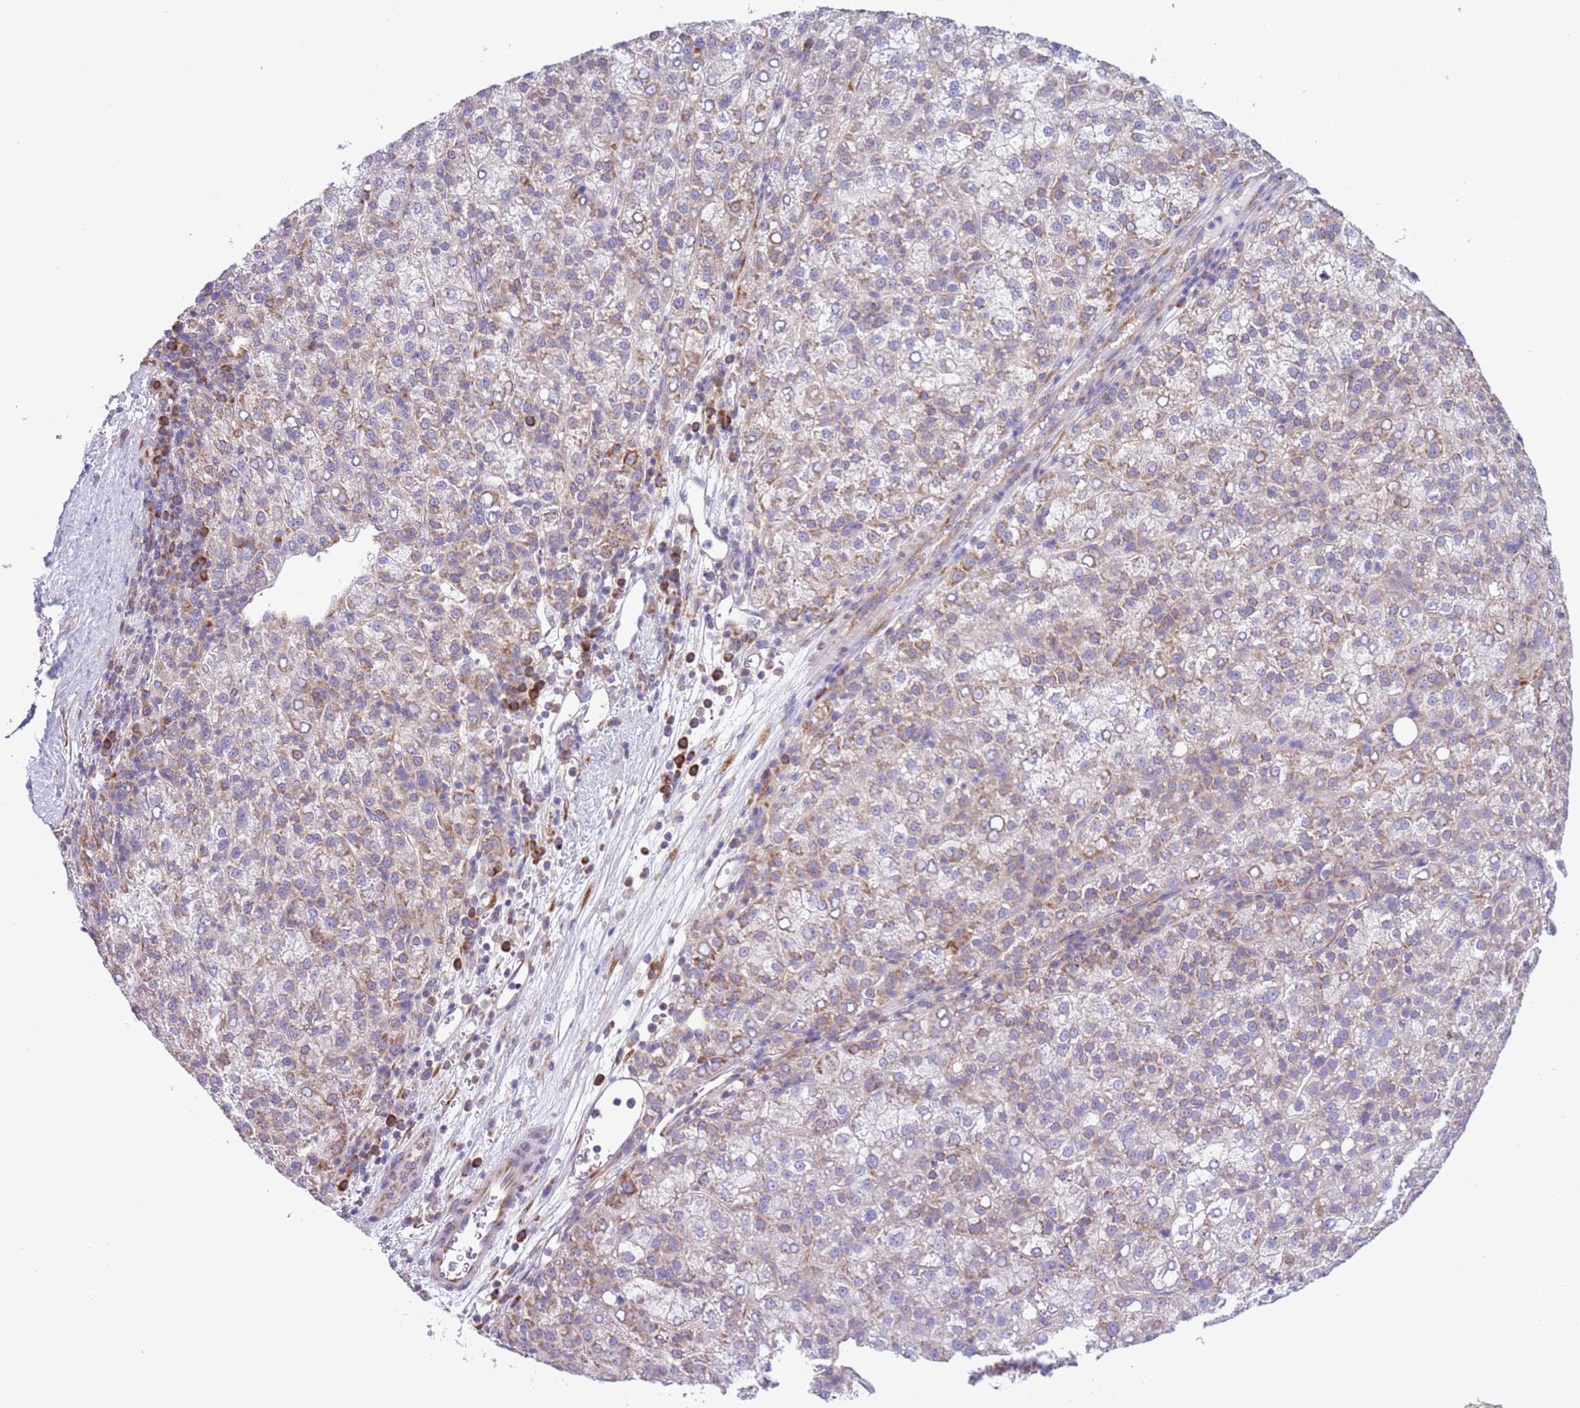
{"staining": {"intensity": "moderate", "quantity": "<25%", "location": "cytoplasmic/membranous"}, "tissue": "liver cancer", "cell_type": "Tumor cells", "image_type": "cancer", "snomed": [{"axis": "morphology", "description": "Carcinoma, Hepatocellular, NOS"}, {"axis": "topography", "description": "Liver"}], "caption": "Immunohistochemistry histopathology image of neoplastic tissue: hepatocellular carcinoma (liver) stained using immunohistochemistry (IHC) shows low levels of moderate protein expression localized specifically in the cytoplasmic/membranous of tumor cells, appearing as a cytoplasmic/membranous brown color.", "gene": "VARS1", "patient": {"sex": "female", "age": 58}}